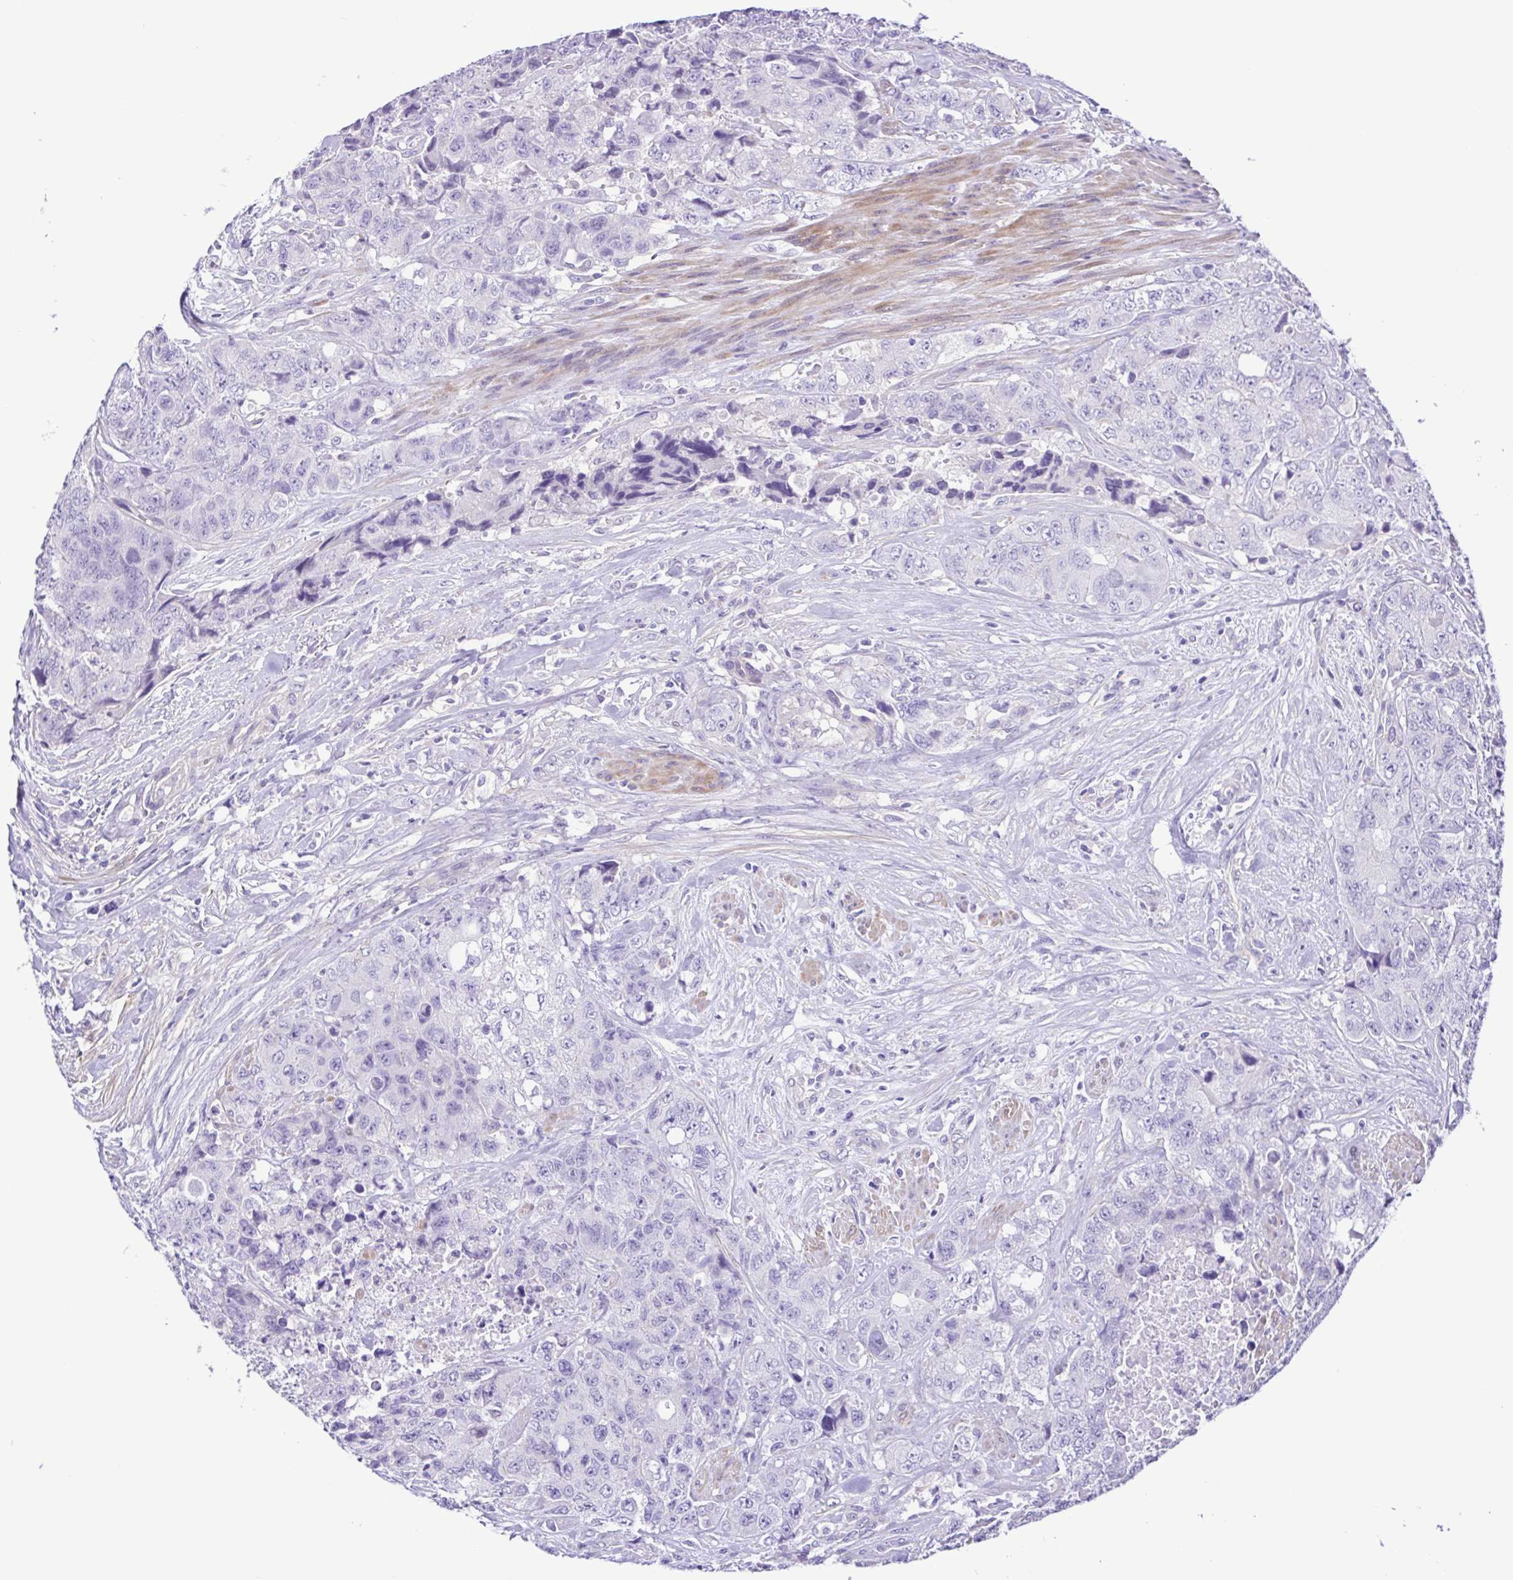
{"staining": {"intensity": "negative", "quantity": "none", "location": "none"}, "tissue": "urothelial cancer", "cell_type": "Tumor cells", "image_type": "cancer", "snomed": [{"axis": "morphology", "description": "Urothelial carcinoma, High grade"}, {"axis": "topography", "description": "Urinary bladder"}], "caption": "A photomicrograph of urothelial carcinoma (high-grade) stained for a protein reveals no brown staining in tumor cells.", "gene": "ISM2", "patient": {"sex": "female", "age": 78}}